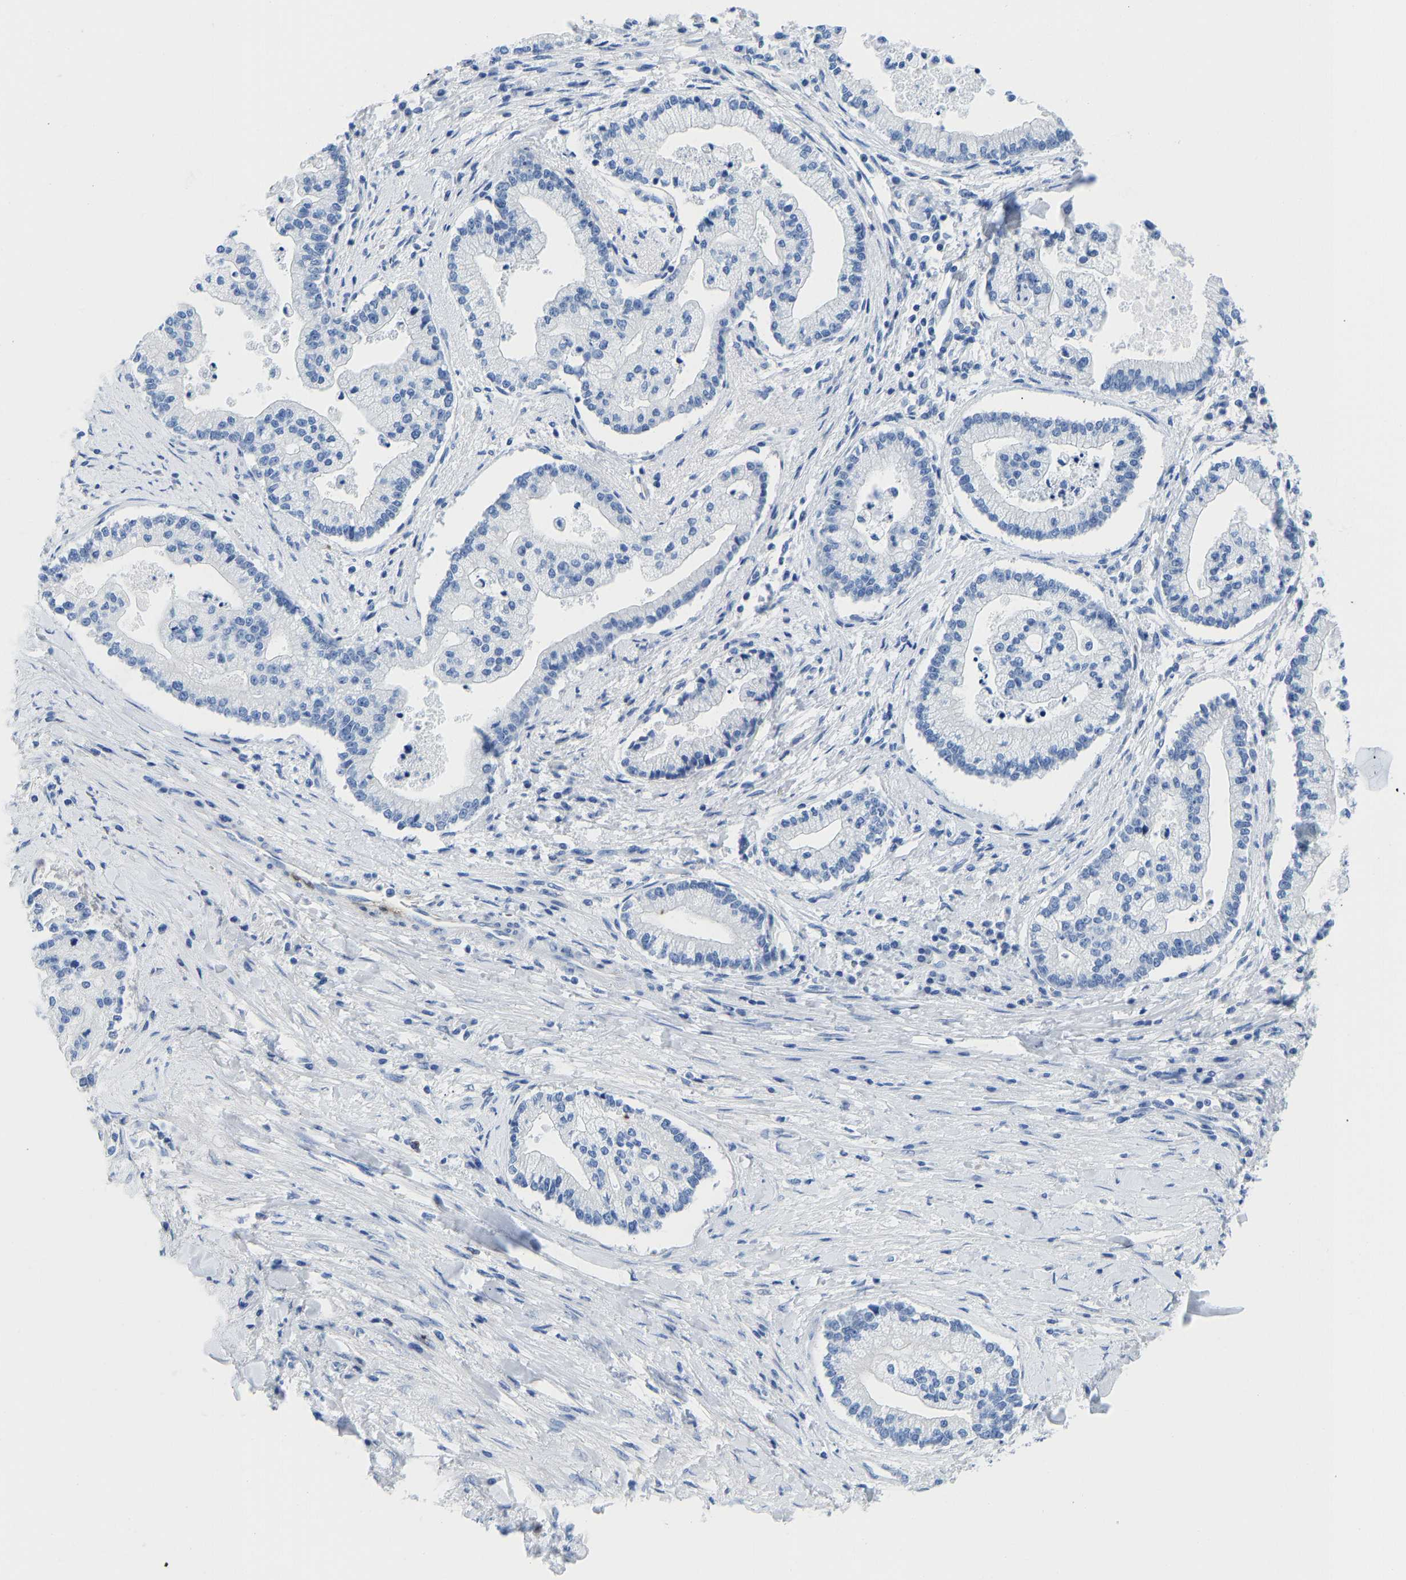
{"staining": {"intensity": "negative", "quantity": "none", "location": "none"}, "tissue": "liver cancer", "cell_type": "Tumor cells", "image_type": "cancer", "snomed": [{"axis": "morphology", "description": "Cholangiocarcinoma"}, {"axis": "topography", "description": "Liver"}], "caption": "Liver cancer stained for a protein using immunohistochemistry displays no expression tumor cells.", "gene": "NKAIN3", "patient": {"sex": "male", "age": 50}}